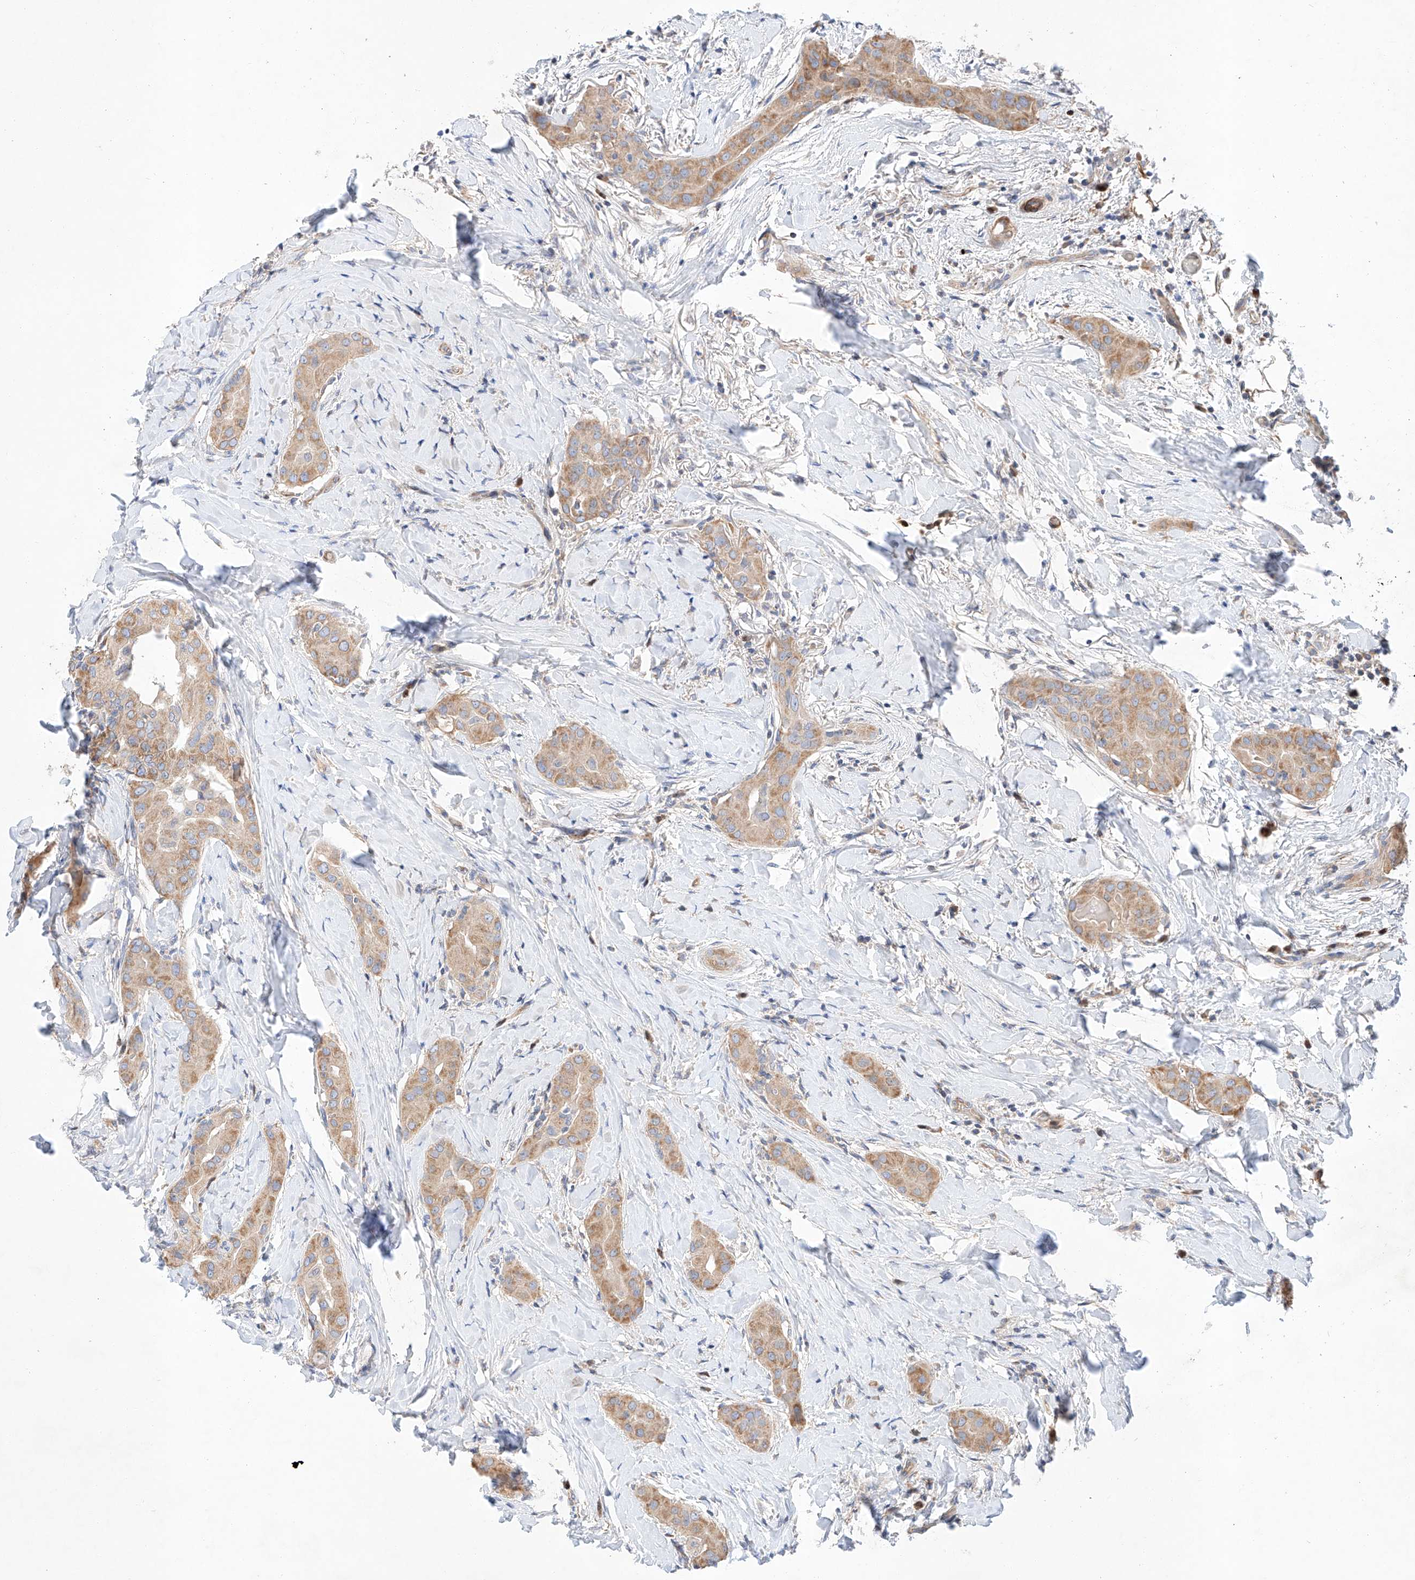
{"staining": {"intensity": "moderate", "quantity": ">75%", "location": "cytoplasmic/membranous"}, "tissue": "thyroid cancer", "cell_type": "Tumor cells", "image_type": "cancer", "snomed": [{"axis": "morphology", "description": "Papillary adenocarcinoma, NOS"}, {"axis": "topography", "description": "Thyroid gland"}], "caption": "Immunohistochemistry (IHC) of human papillary adenocarcinoma (thyroid) exhibits medium levels of moderate cytoplasmic/membranous staining in approximately >75% of tumor cells. (IHC, brightfield microscopy, high magnification).", "gene": "C6orf118", "patient": {"sex": "male", "age": 33}}